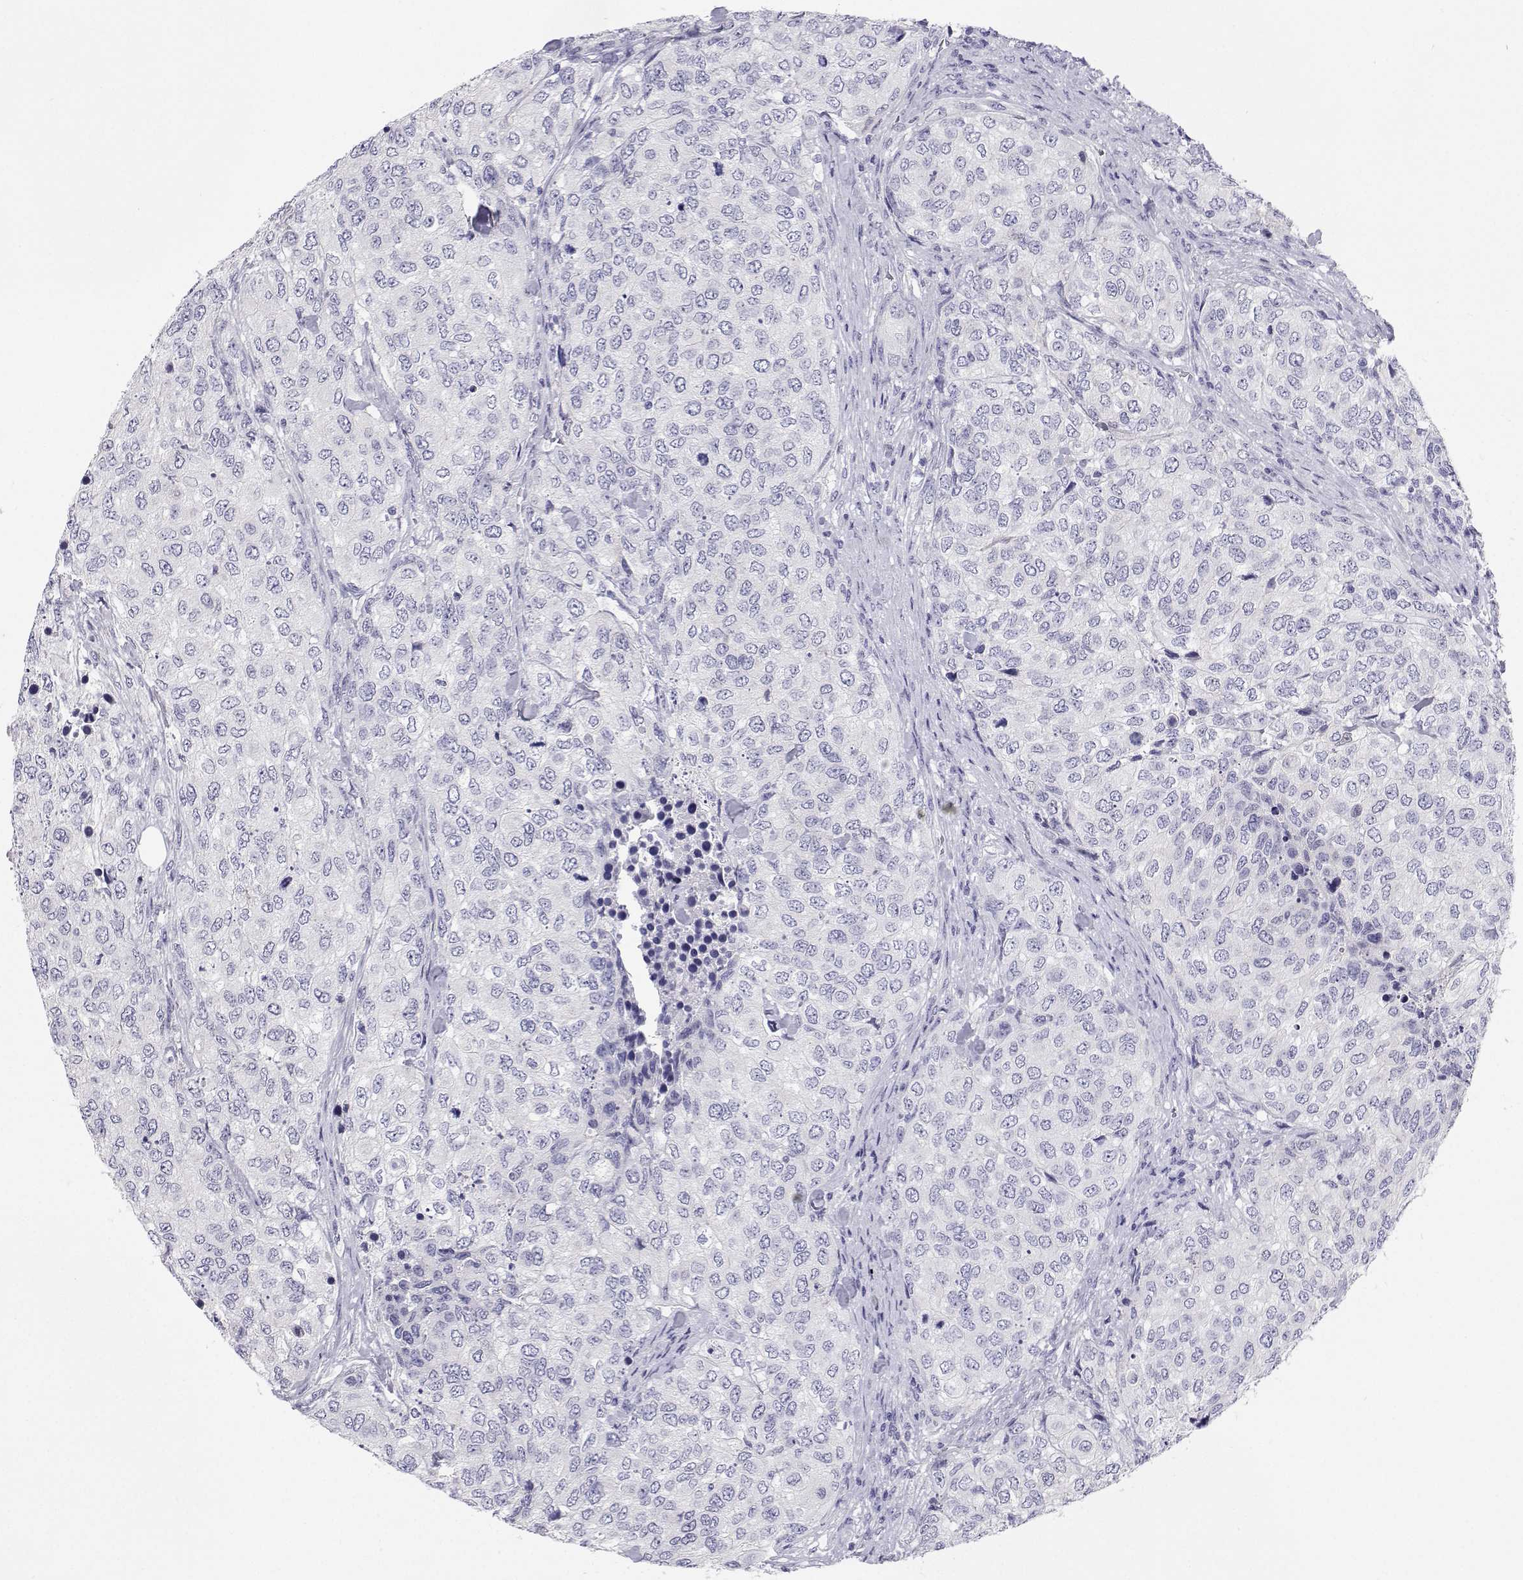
{"staining": {"intensity": "negative", "quantity": "none", "location": "none"}, "tissue": "urothelial cancer", "cell_type": "Tumor cells", "image_type": "cancer", "snomed": [{"axis": "morphology", "description": "Urothelial carcinoma, High grade"}, {"axis": "topography", "description": "Urinary bladder"}], "caption": "Histopathology image shows no protein positivity in tumor cells of urothelial carcinoma (high-grade) tissue. (DAB immunohistochemistry with hematoxylin counter stain).", "gene": "BHMT", "patient": {"sex": "female", "age": 78}}